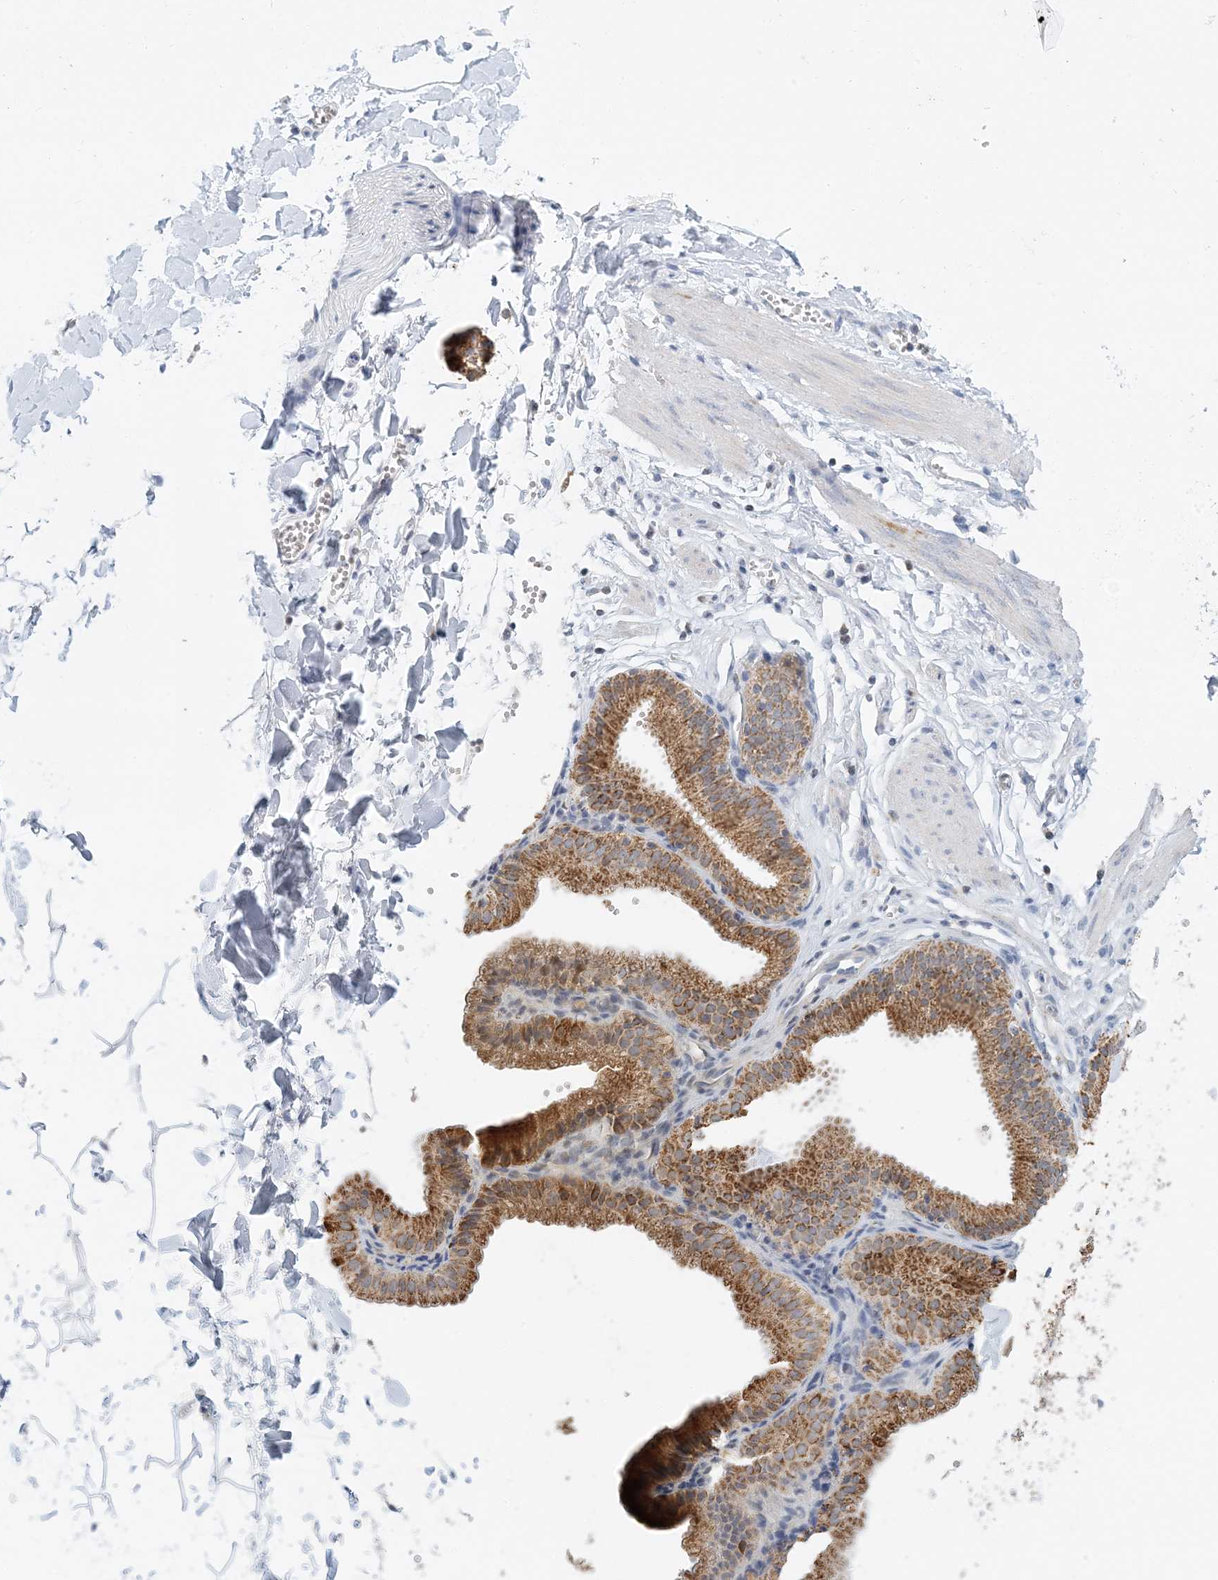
{"staining": {"intensity": "negative", "quantity": "none", "location": "none"}, "tissue": "adipose tissue", "cell_type": "Adipocytes", "image_type": "normal", "snomed": [{"axis": "morphology", "description": "Normal tissue, NOS"}, {"axis": "topography", "description": "Gallbladder"}, {"axis": "topography", "description": "Peripheral nerve tissue"}], "caption": "Immunohistochemical staining of unremarkable adipose tissue reveals no significant expression in adipocytes.", "gene": "BDH1", "patient": {"sex": "male", "age": 38}}